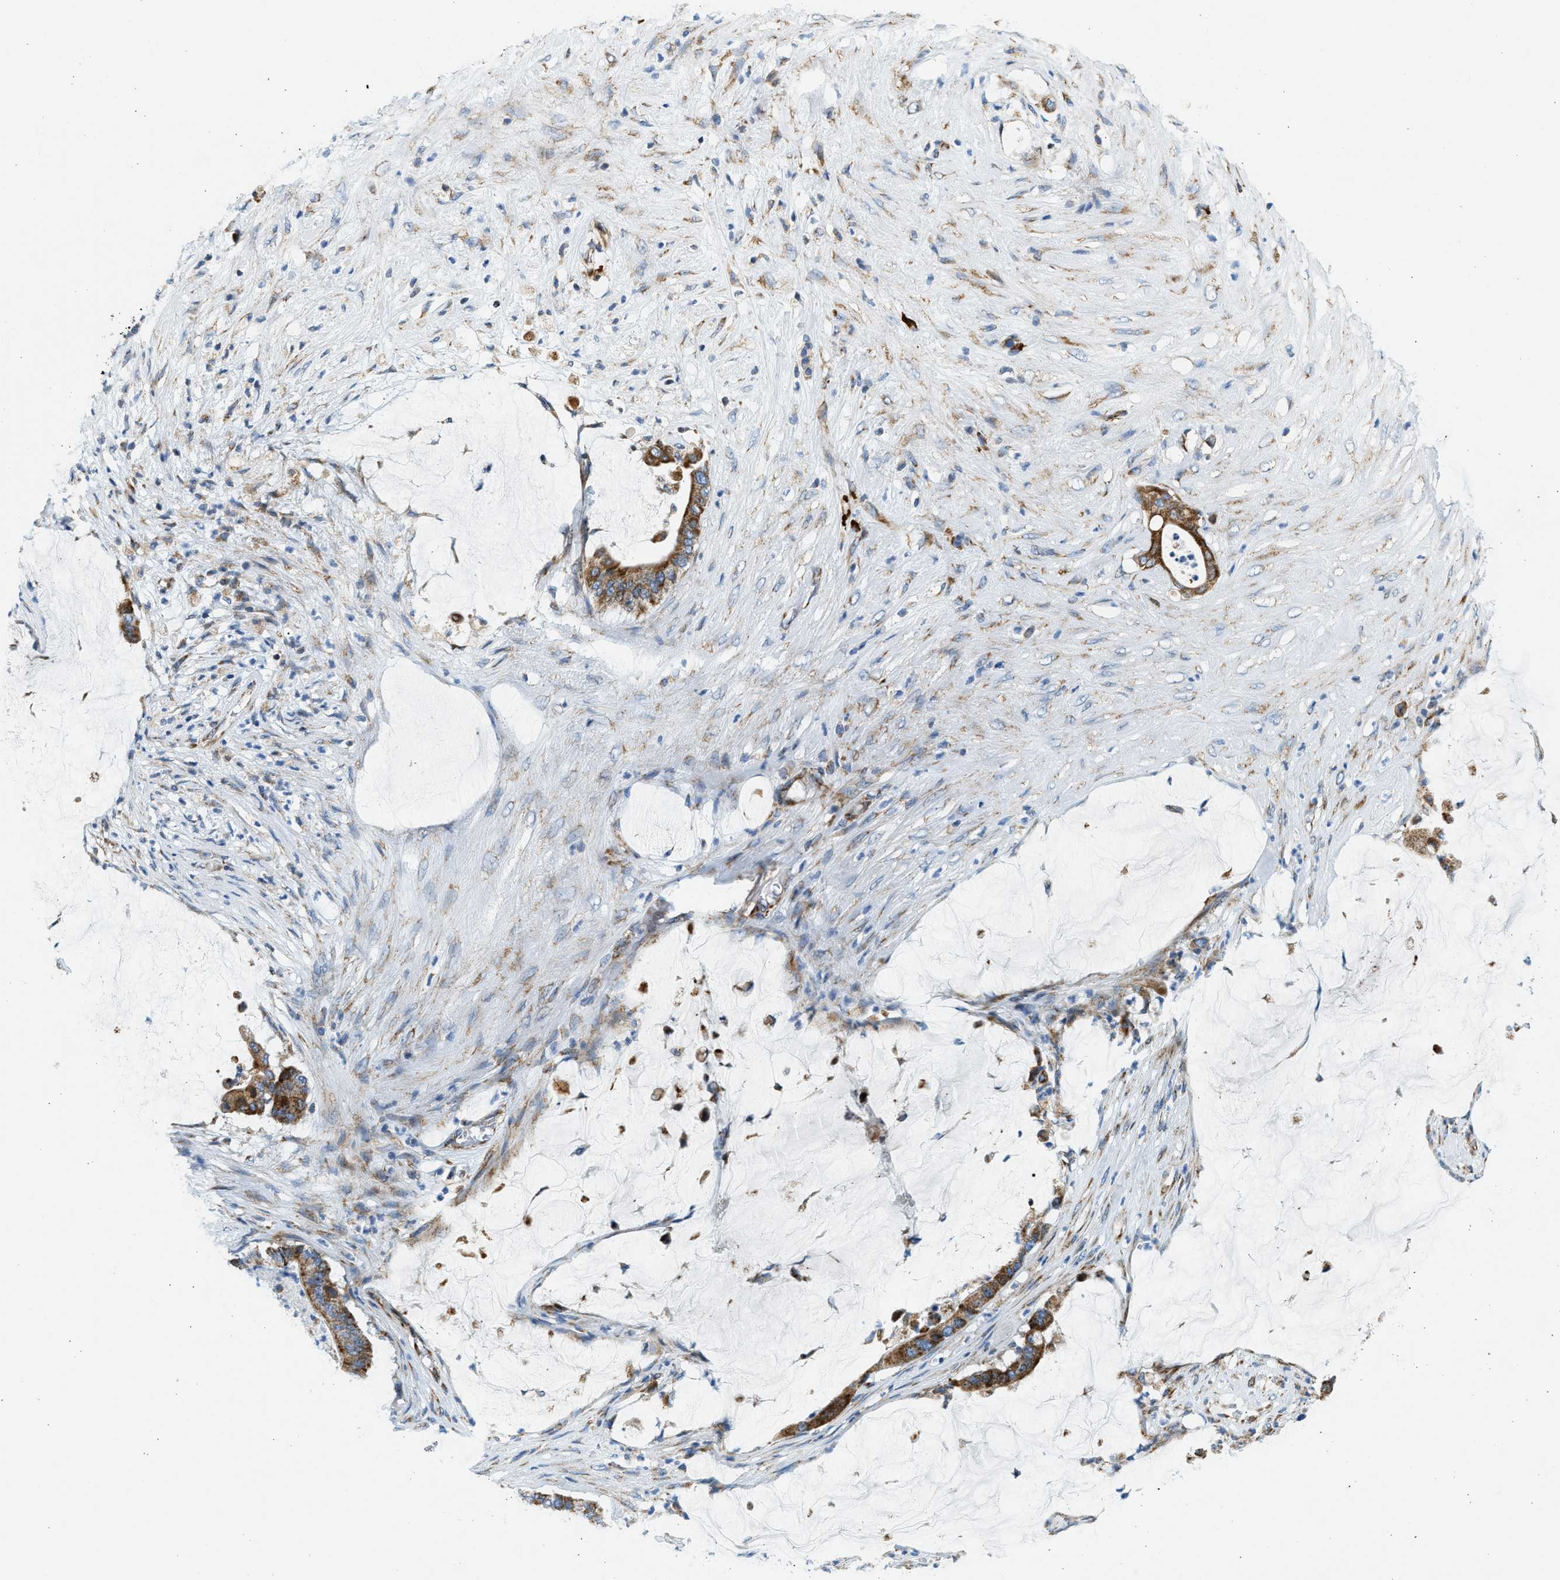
{"staining": {"intensity": "strong", "quantity": ">75%", "location": "cytoplasmic/membranous"}, "tissue": "pancreatic cancer", "cell_type": "Tumor cells", "image_type": "cancer", "snomed": [{"axis": "morphology", "description": "Adenocarcinoma, NOS"}, {"axis": "topography", "description": "Pancreas"}], "caption": "The photomicrograph displays staining of pancreatic adenocarcinoma, revealing strong cytoplasmic/membranous protein positivity (brown color) within tumor cells.", "gene": "KCNMB3", "patient": {"sex": "male", "age": 41}}